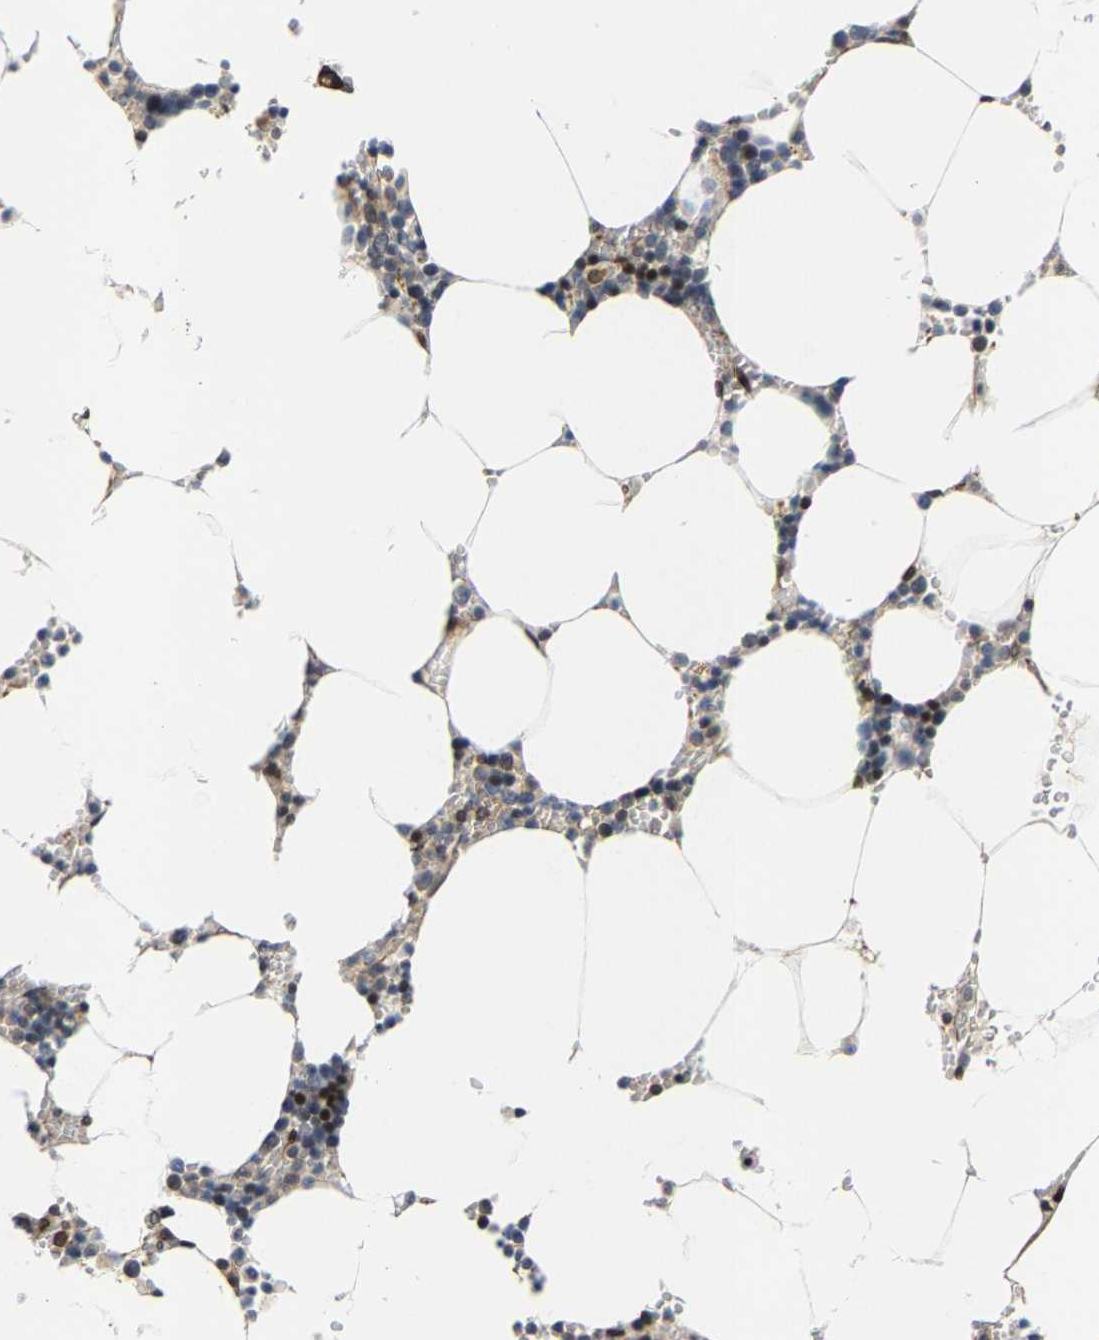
{"staining": {"intensity": "moderate", "quantity": "<25%", "location": "cytoplasmic/membranous"}, "tissue": "bone marrow", "cell_type": "Hematopoietic cells", "image_type": "normal", "snomed": [{"axis": "morphology", "description": "Normal tissue, NOS"}, {"axis": "topography", "description": "Bone marrow"}], "caption": "Immunohistochemistry (IHC) histopathology image of benign human bone marrow stained for a protein (brown), which exhibits low levels of moderate cytoplasmic/membranous expression in about <25% of hematopoietic cells.", "gene": "TGFB1I1", "patient": {"sex": "male", "age": 70}}